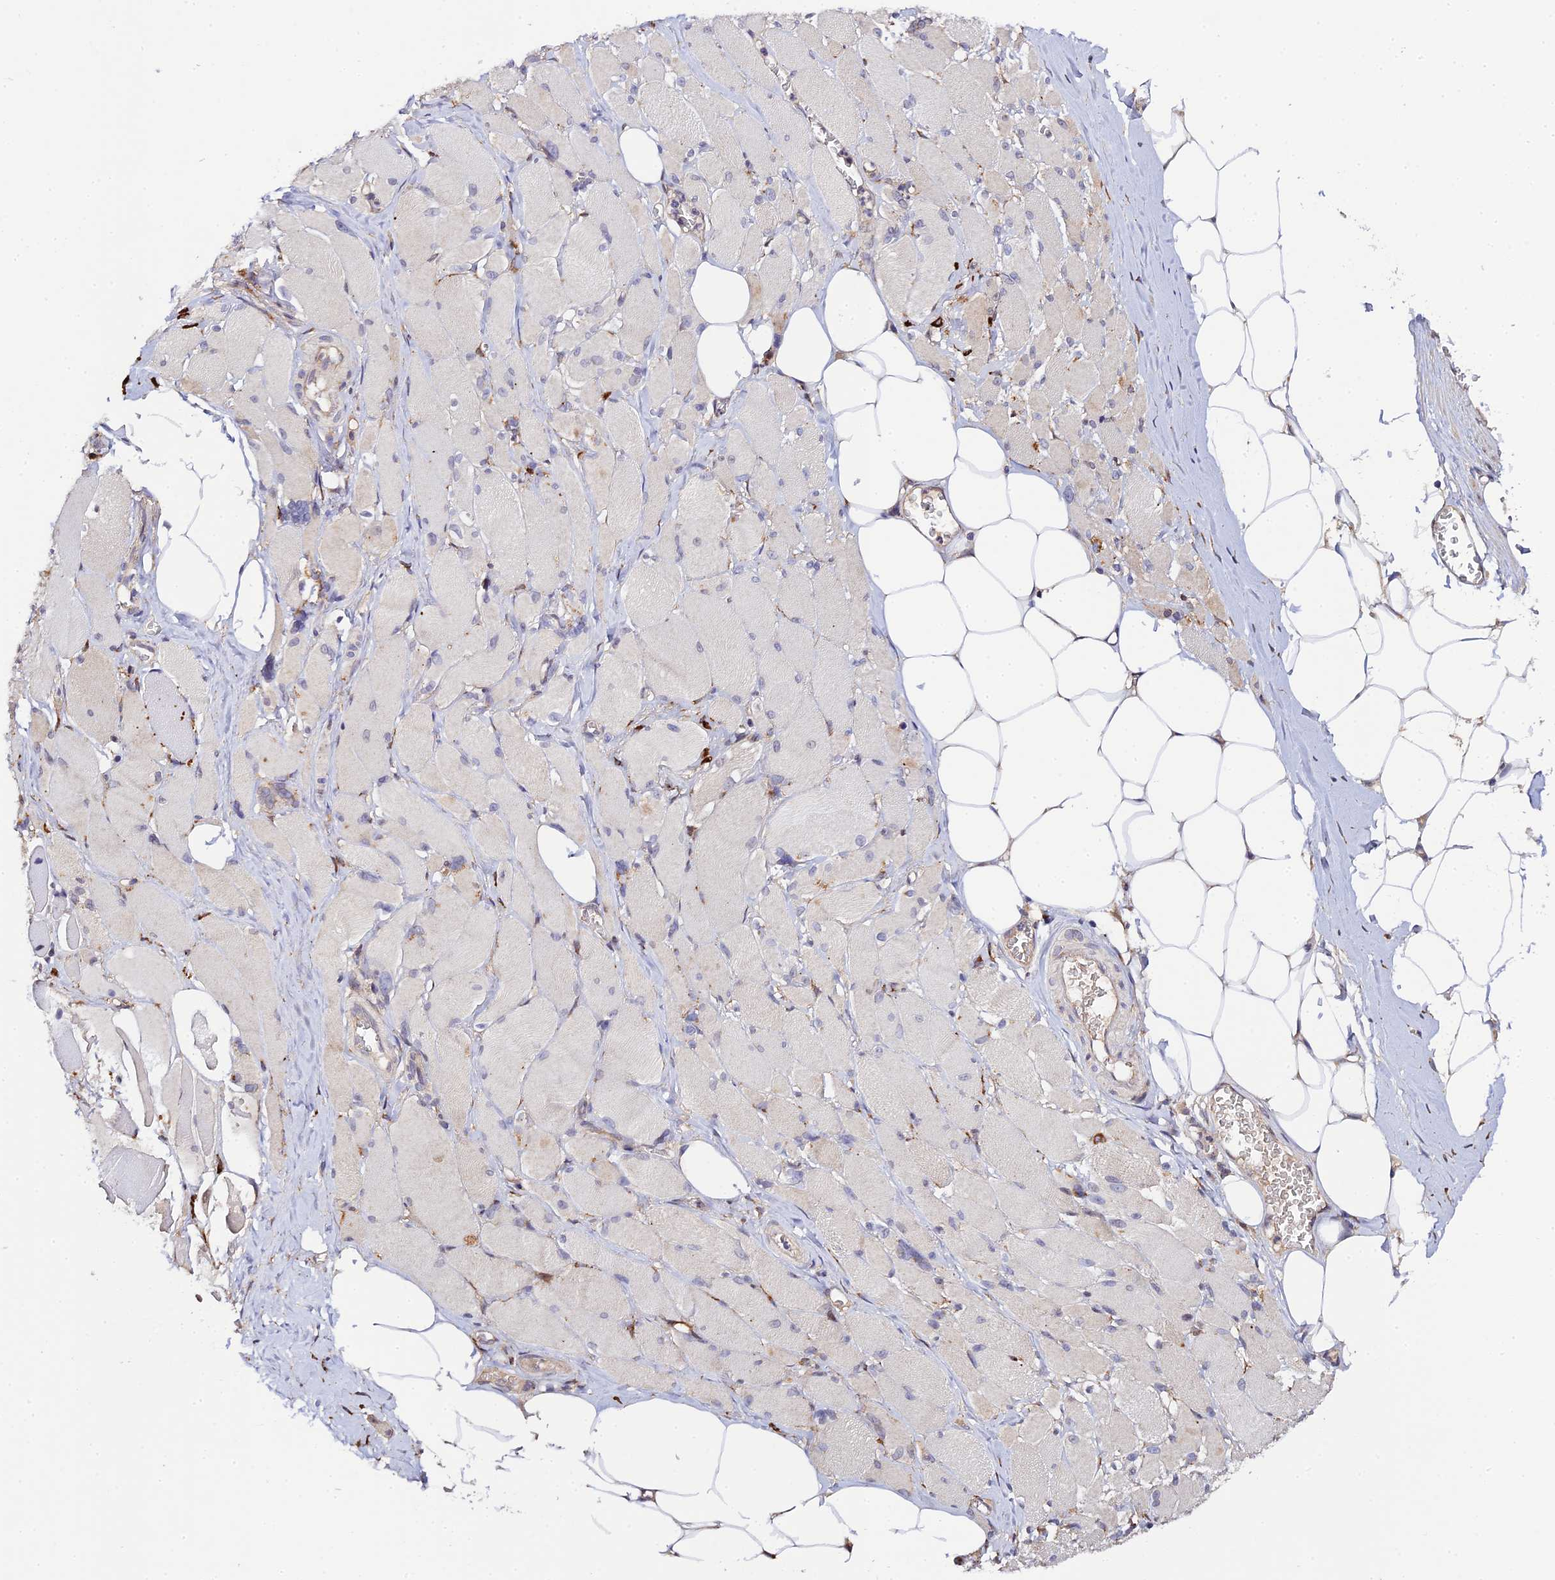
{"staining": {"intensity": "weak", "quantity": "<25%", "location": "cytoplasmic/membranous"}, "tissue": "skeletal muscle", "cell_type": "Myocytes", "image_type": "normal", "snomed": [{"axis": "morphology", "description": "Normal tissue, NOS"}, {"axis": "morphology", "description": "Basal cell carcinoma"}, {"axis": "topography", "description": "Skeletal muscle"}], "caption": "Immunohistochemistry of benign skeletal muscle shows no positivity in myocytes. (DAB immunohistochemistry (IHC) visualized using brightfield microscopy, high magnification).", "gene": "P3H3", "patient": {"sex": "female", "age": 64}}